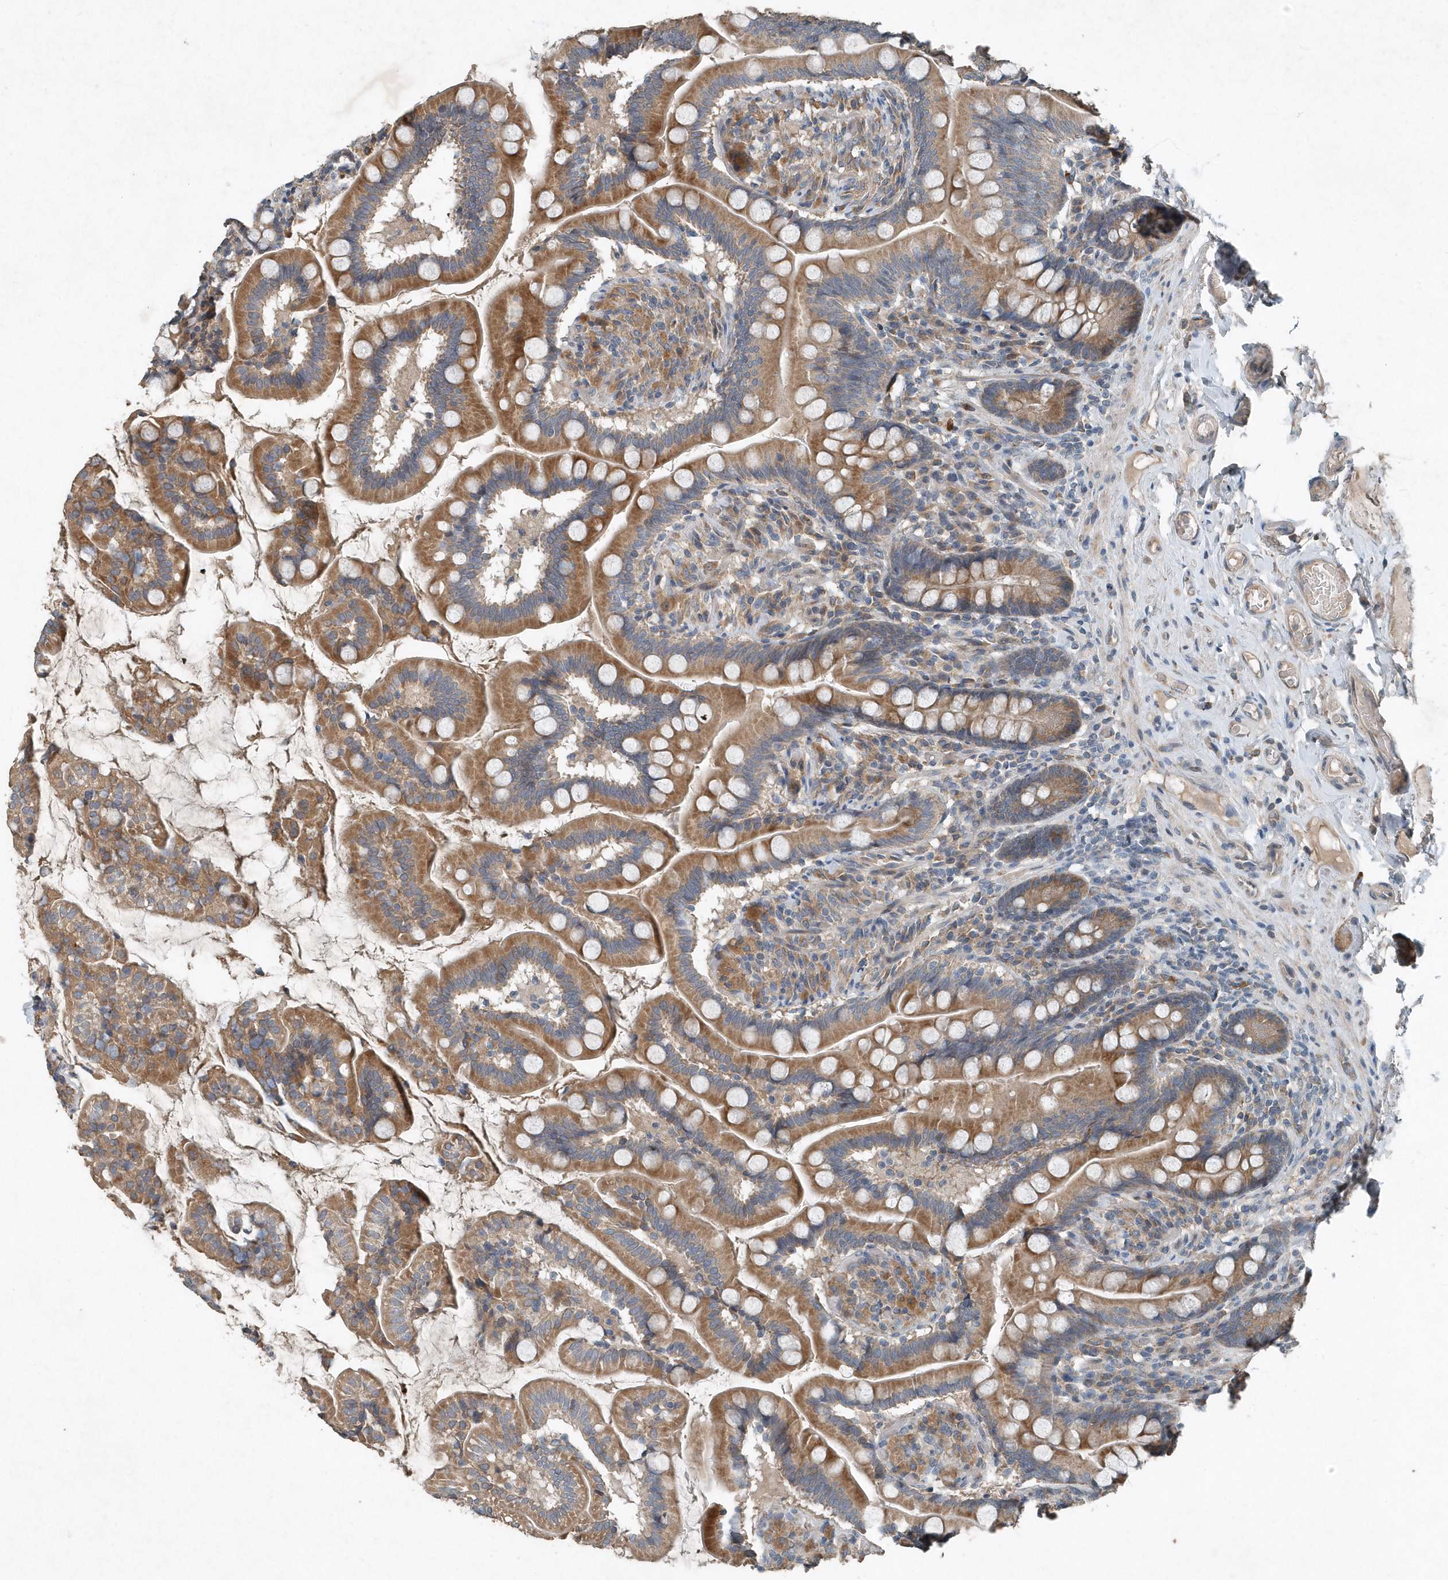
{"staining": {"intensity": "moderate", "quantity": ">75%", "location": "cytoplasmic/membranous"}, "tissue": "small intestine", "cell_type": "Glandular cells", "image_type": "normal", "snomed": [{"axis": "morphology", "description": "Normal tissue, NOS"}, {"axis": "topography", "description": "Small intestine"}], "caption": "Protein expression analysis of unremarkable small intestine demonstrates moderate cytoplasmic/membranous positivity in approximately >75% of glandular cells. (Stains: DAB (3,3'-diaminobenzidine) in brown, nuclei in blue, Microscopy: brightfield microscopy at high magnification).", "gene": "SCFD2", "patient": {"sex": "female", "age": 64}}